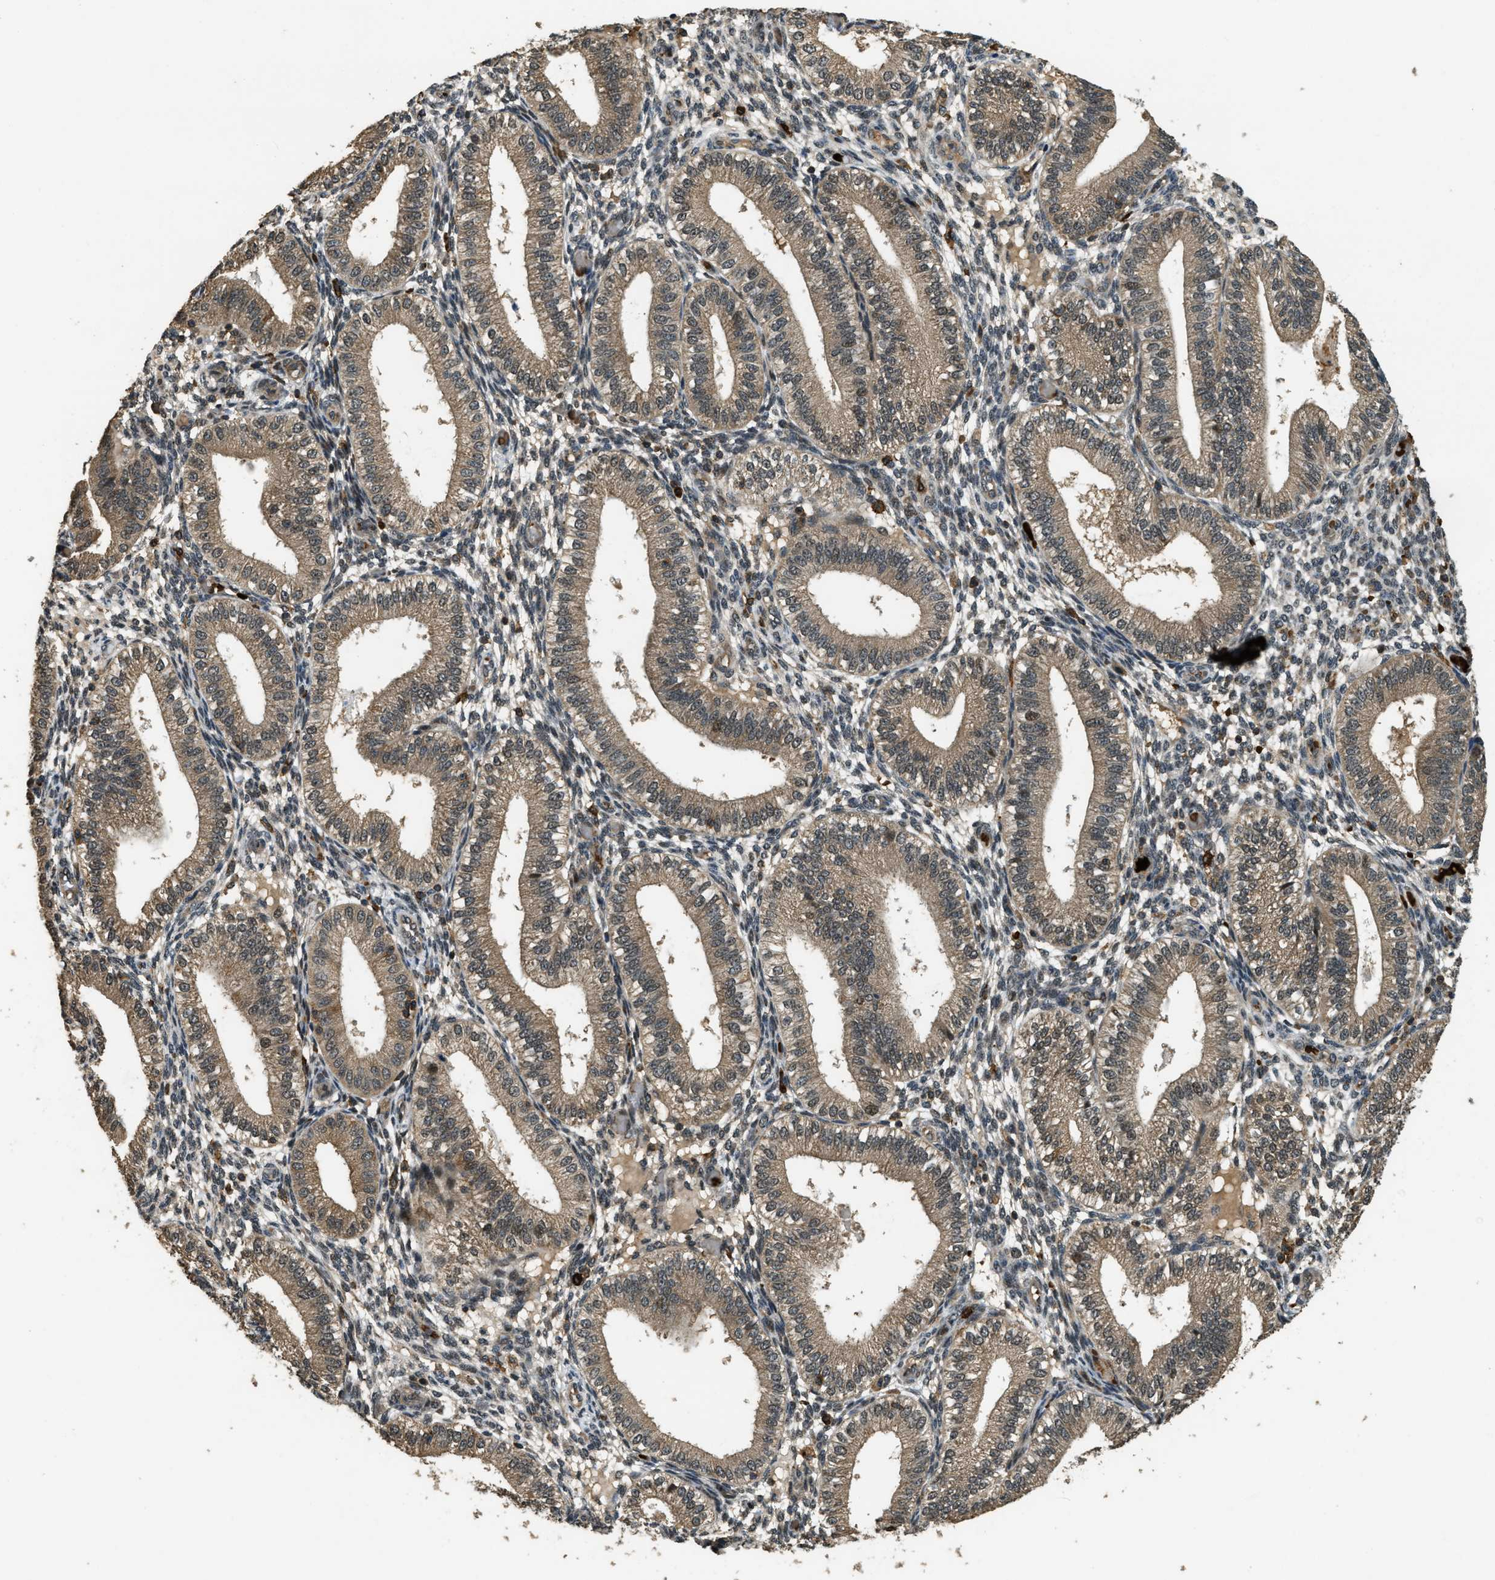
{"staining": {"intensity": "negative", "quantity": "none", "location": "none"}, "tissue": "endometrium", "cell_type": "Cells in endometrial stroma", "image_type": "normal", "snomed": [{"axis": "morphology", "description": "Normal tissue, NOS"}, {"axis": "topography", "description": "Endometrium"}], "caption": "DAB (3,3'-diaminobenzidine) immunohistochemical staining of unremarkable human endometrium displays no significant staining in cells in endometrial stroma.", "gene": "RNF141", "patient": {"sex": "female", "age": 39}}